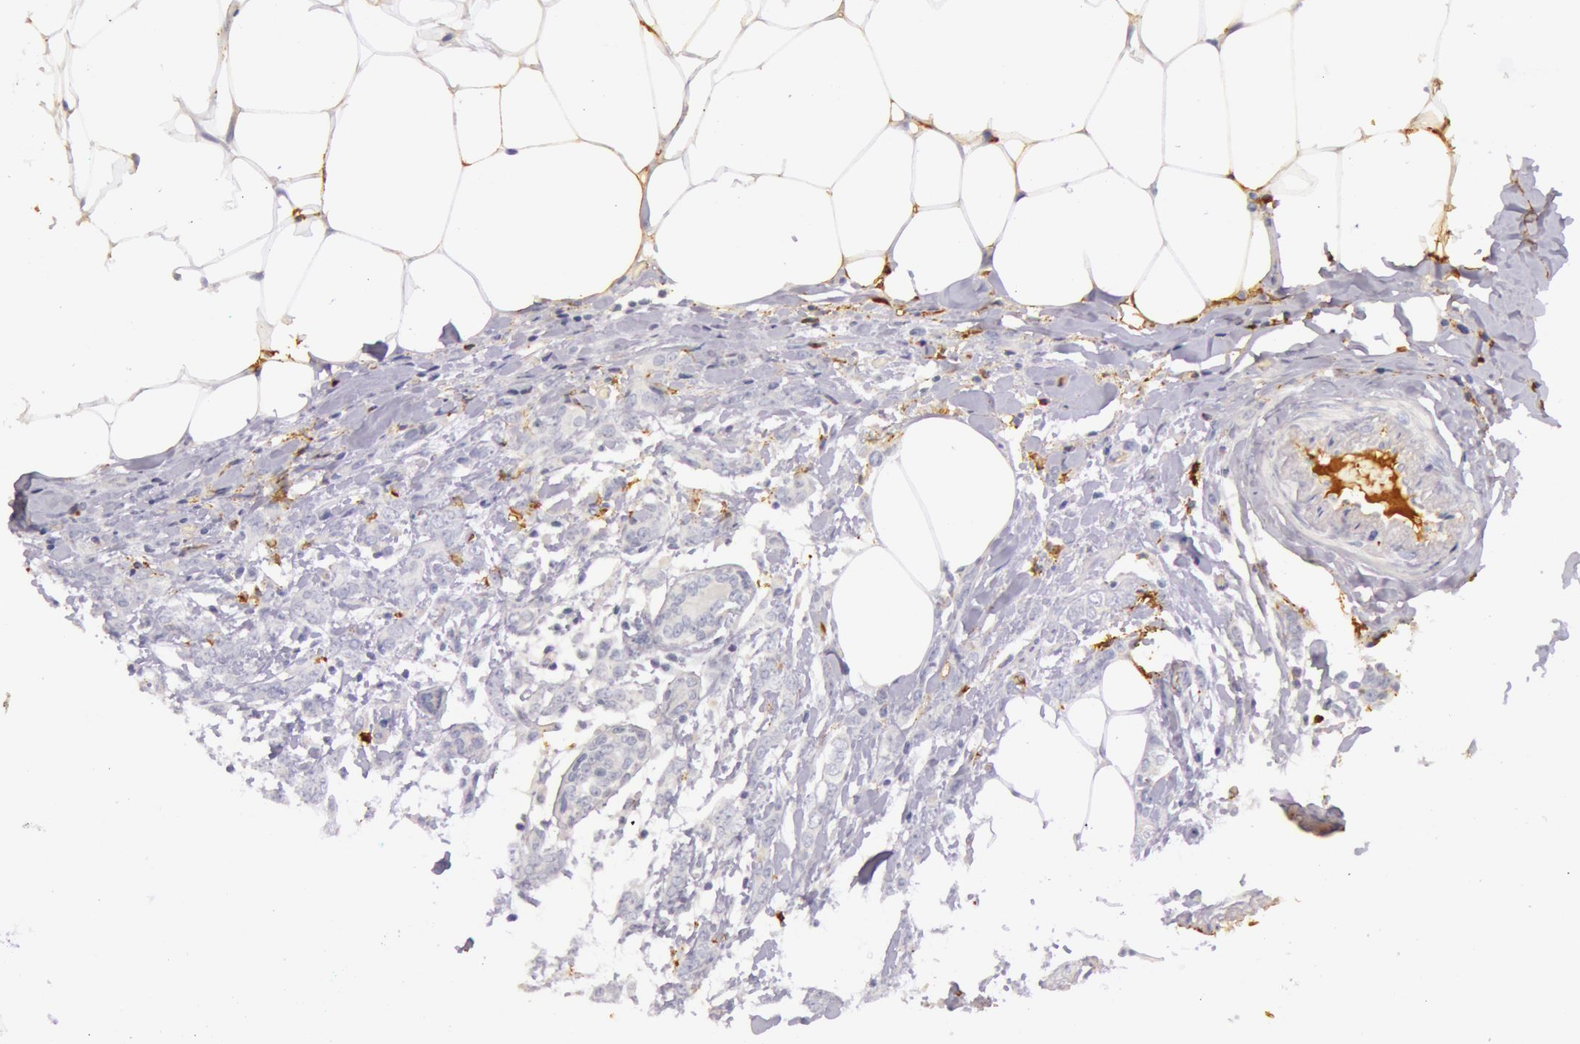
{"staining": {"intensity": "negative", "quantity": "none", "location": "none"}, "tissue": "breast cancer", "cell_type": "Tumor cells", "image_type": "cancer", "snomed": [{"axis": "morphology", "description": "Duct carcinoma"}, {"axis": "topography", "description": "Breast"}], "caption": "Tumor cells show no significant expression in breast intraductal carcinoma. (Stains: DAB (3,3'-diaminobenzidine) immunohistochemistry with hematoxylin counter stain, Microscopy: brightfield microscopy at high magnification).", "gene": "C4BPA", "patient": {"sex": "female", "age": 53}}